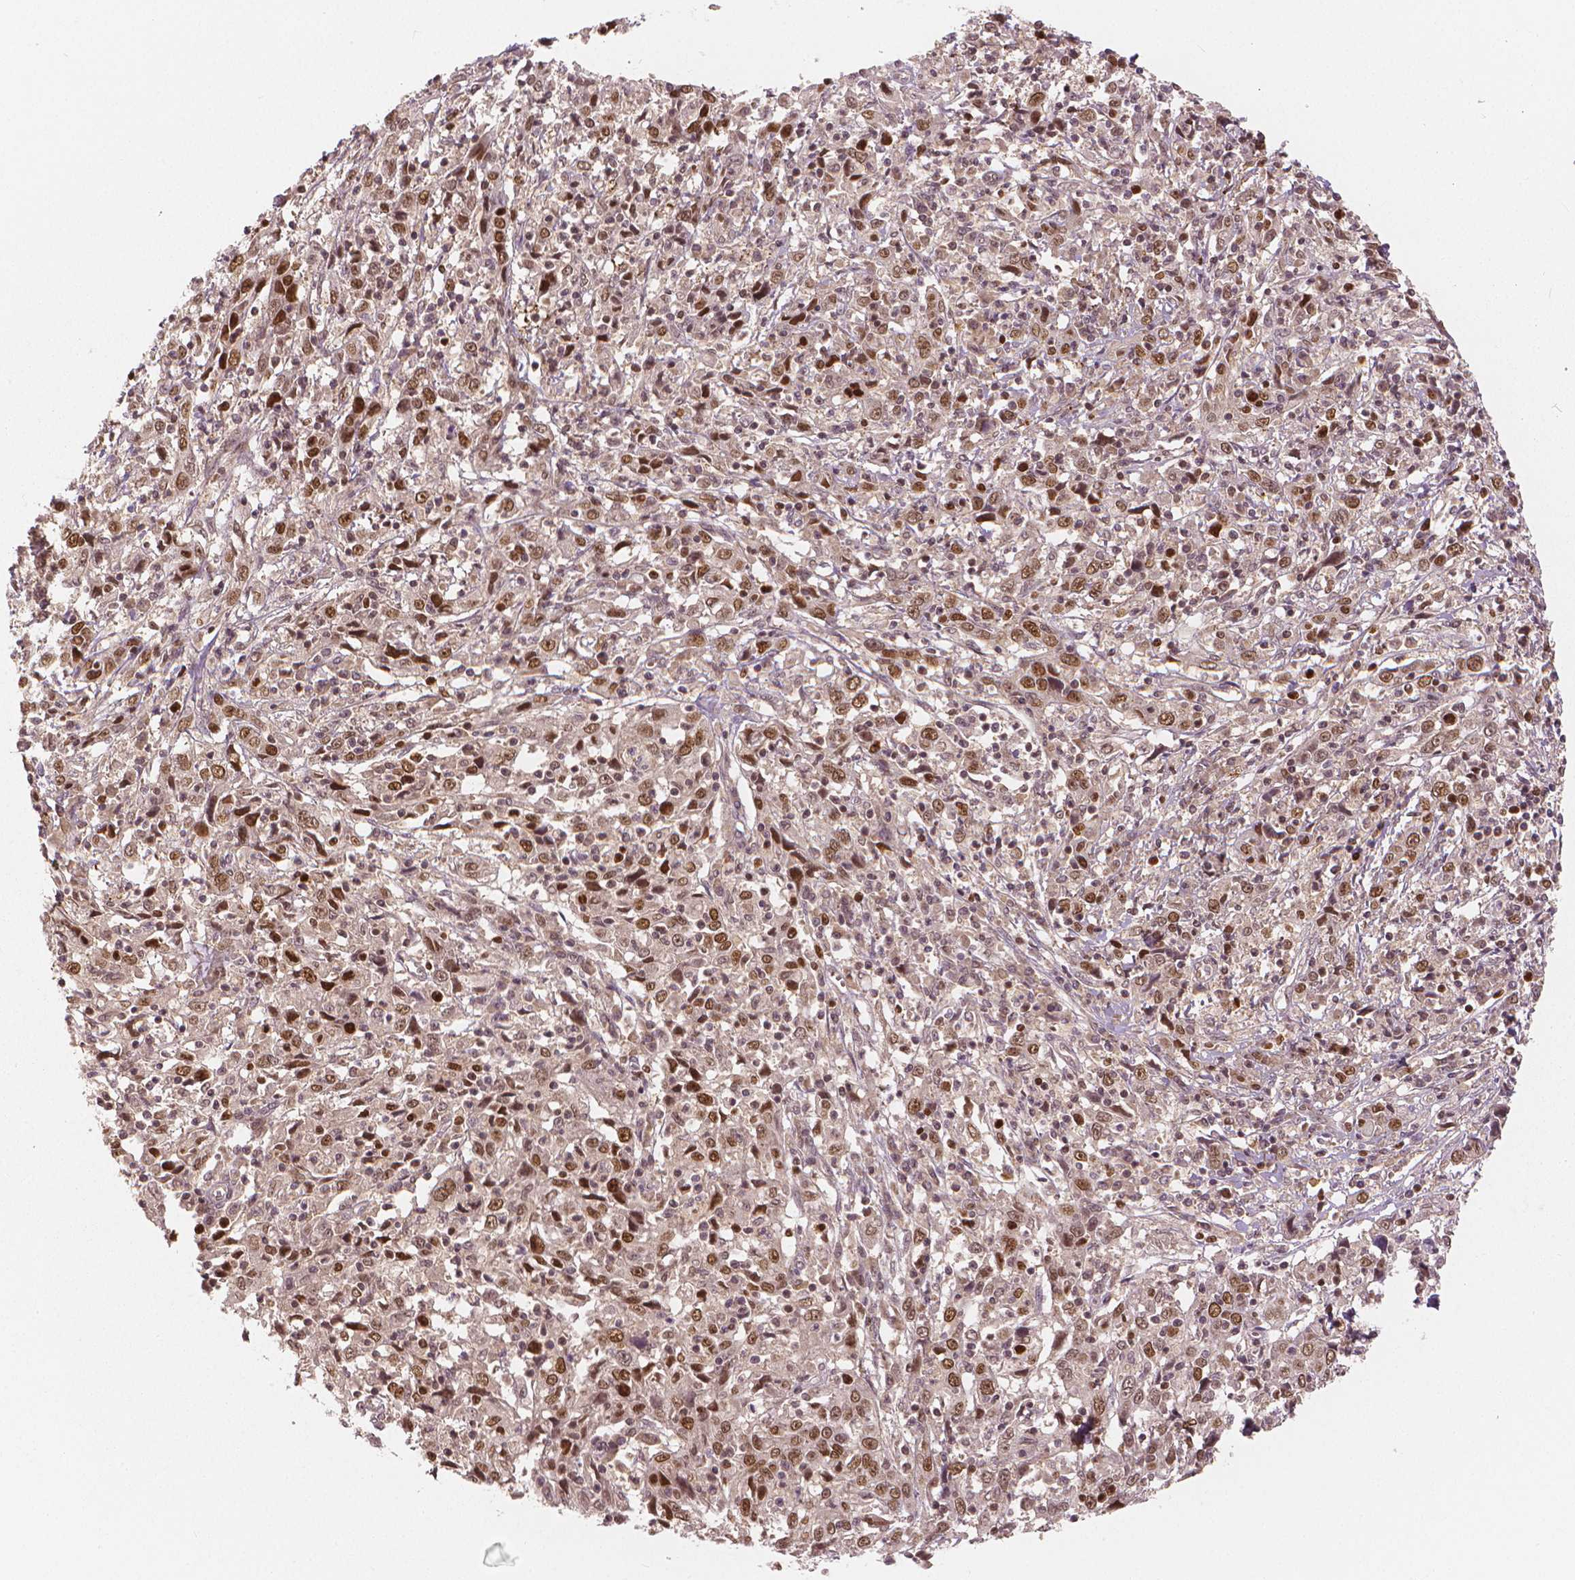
{"staining": {"intensity": "moderate", "quantity": "25%-75%", "location": "nuclear"}, "tissue": "cervical cancer", "cell_type": "Tumor cells", "image_type": "cancer", "snomed": [{"axis": "morphology", "description": "Squamous cell carcinoma, NOS"}, {"axis": "topography", "description": "Cervix"}], "caption": "Immunohistochemical staining of human squamous cell carcinoma (cervical) demonstrates moderate nuclear protein positivity in approximately 25%-75% of tumor cells.", "gene": "NSD2", "patient": {"sex": "female", "age": 46}}